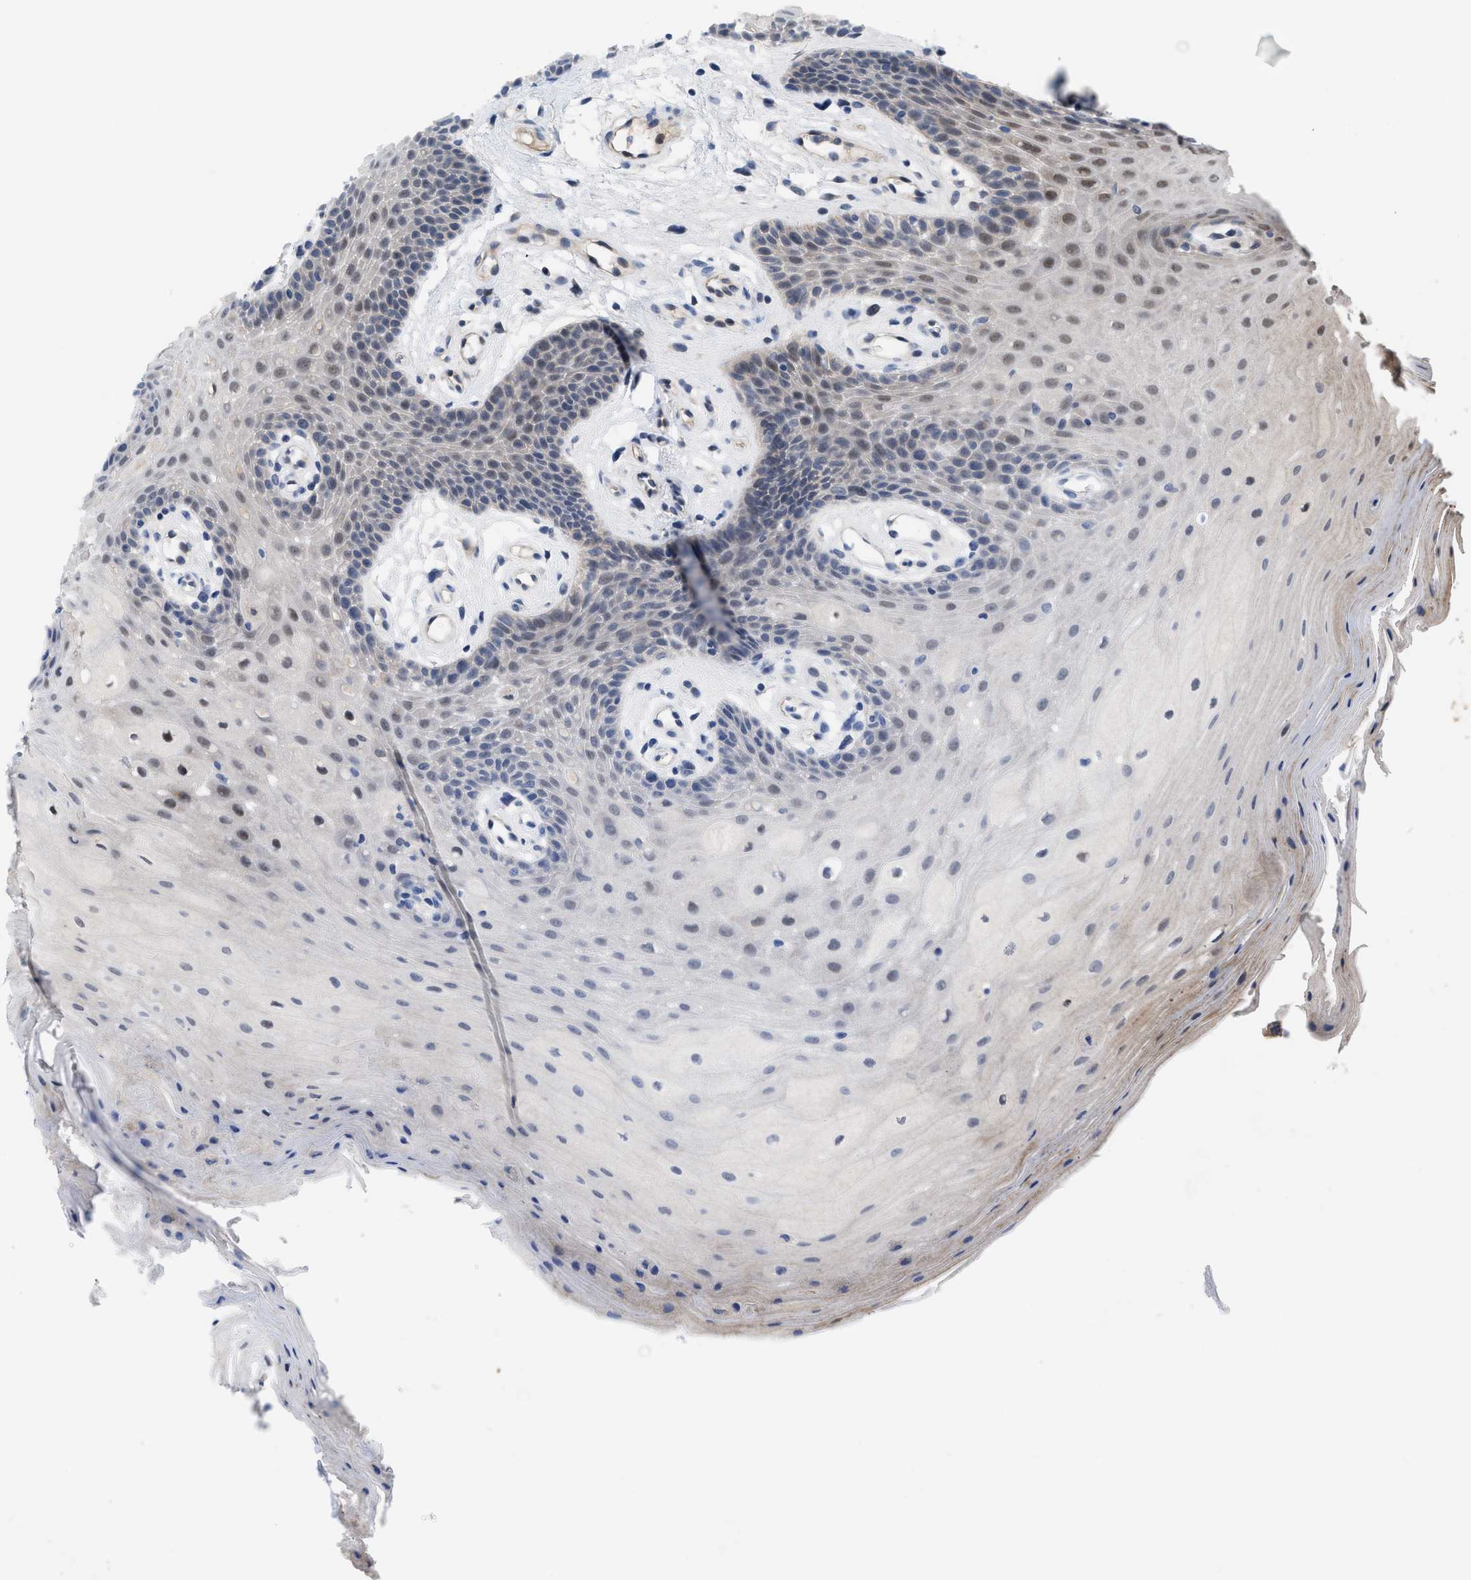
{"staining": {"intensity": "weak", "quantity": "<25%", "location": "nuclear"}, "tissue": "oral mucosa", "cell_type": "Squamous epithelial cells", "image_type": "normal", "snomed": [{"axis": "morphology", "description": "Normal tissue, NOS"}, {"axis": "morphology", "description": "Squamous cell carcinoma, NOS"}, {"axis": "topography", "description": "Oral tissue"}, {"axis": "topography", "description": "Head-Neck"}], "caption": "This is an IHC photomicrograph of unremarkable human oral mucosa. There is no staining in squamous epithelial cells.", "gene": "IL17RE", "patient": {"sex": "male", "age": 71}}